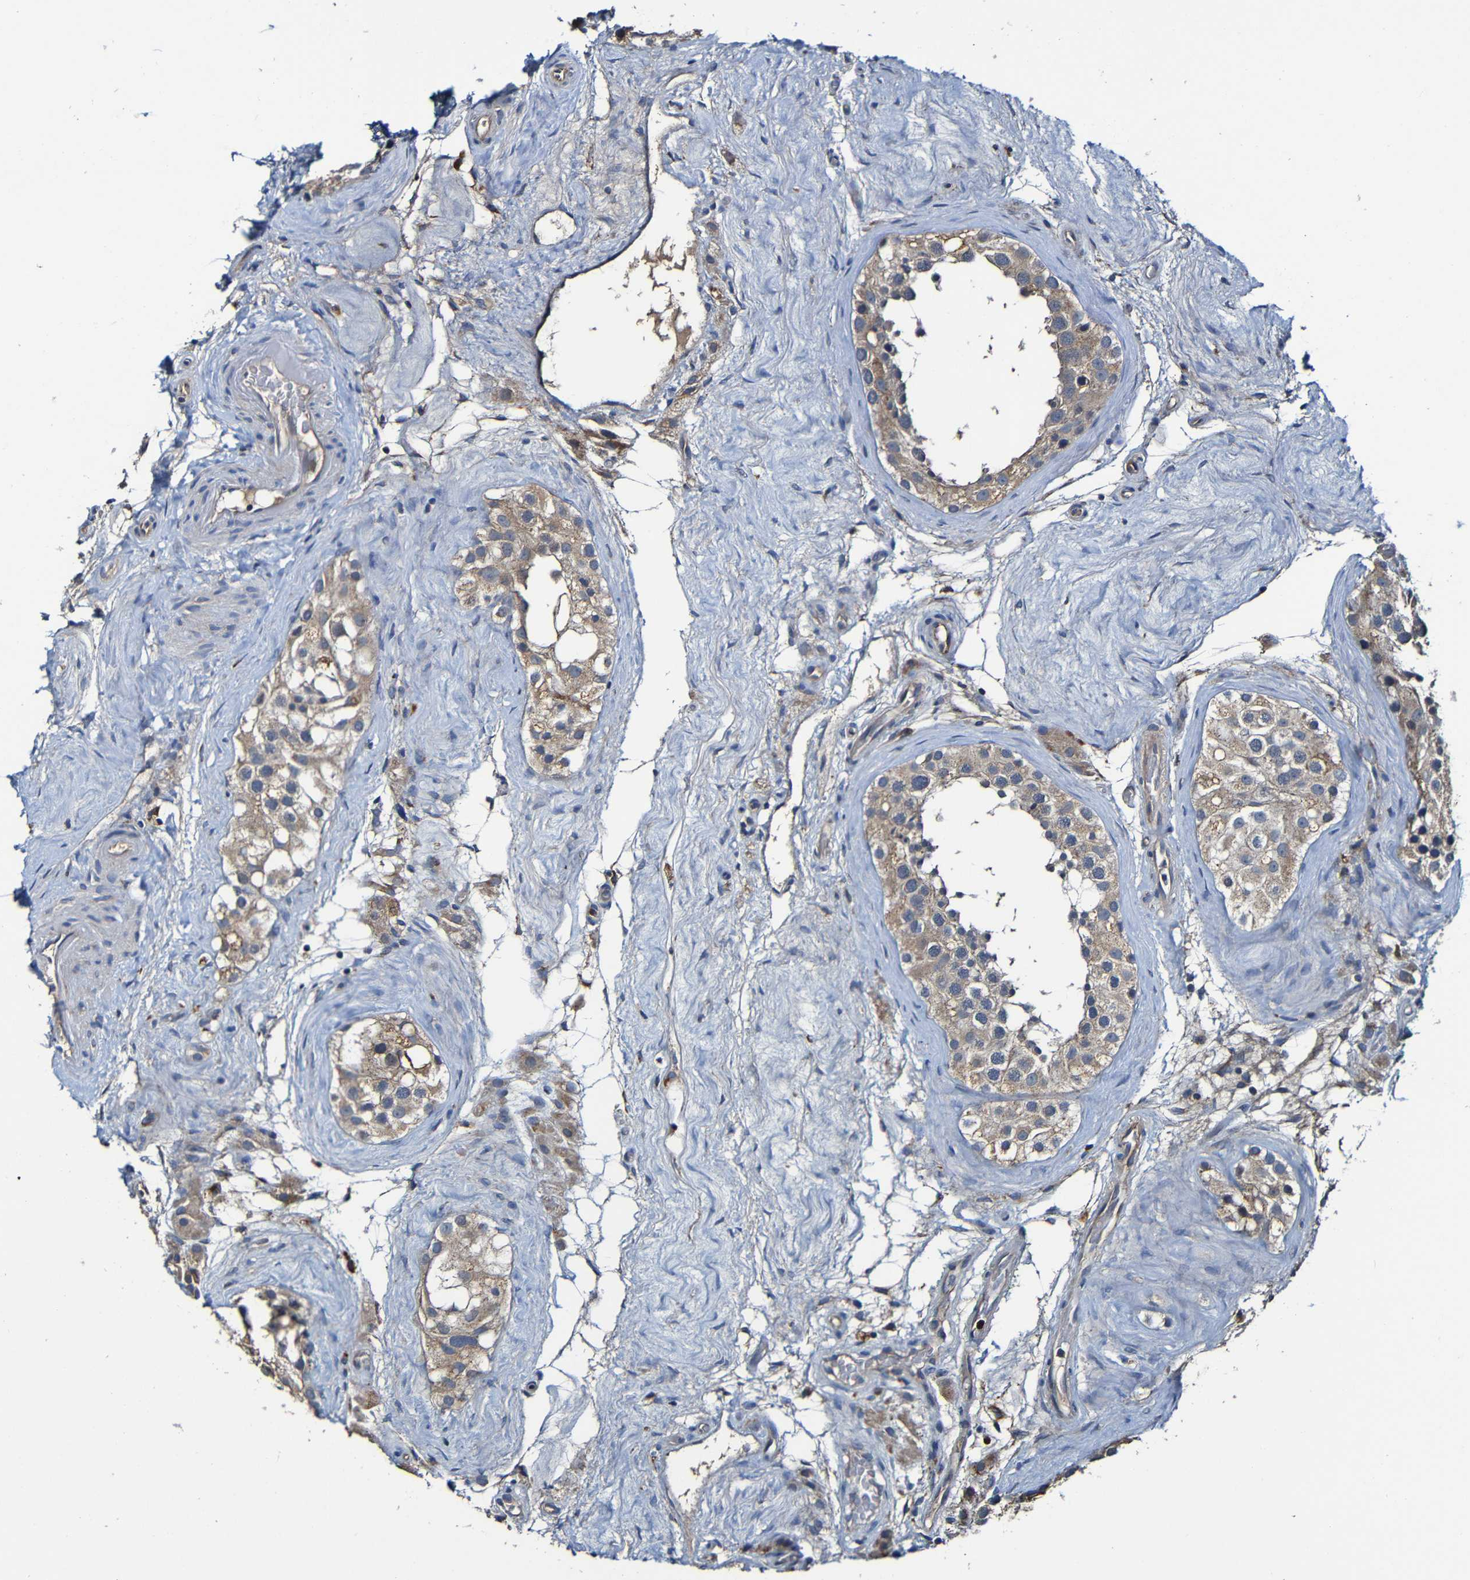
{"staining": {"intensity": "moderate", "quantity": ">75%", "location": "cytoplasmic/membranous"}, "tissue": "testis", "cell_type": "Cells in seminiferous ducts", "image_type": "normal", "snomed": [{"axis": "morphology", "description": "Normal tissue, NOS"}, {"axis": "morphology", "description": "Seminoma, NOS"}, {"axis": "topography", "description": "Testis"}], "caption": "Testis stained with DAB (3,3'-diaminobenzidine) immunohistochemistry (IHC) exhibits medium levels of moderate cytoplasmic/membranous expression in approximately >75% of cells in seminiferous ducts. (brown staining indicates protein expression, while blue staining denotes nuclei).", "gene": "ADAM15", "patient": {"sex": "male", "age": 71}}